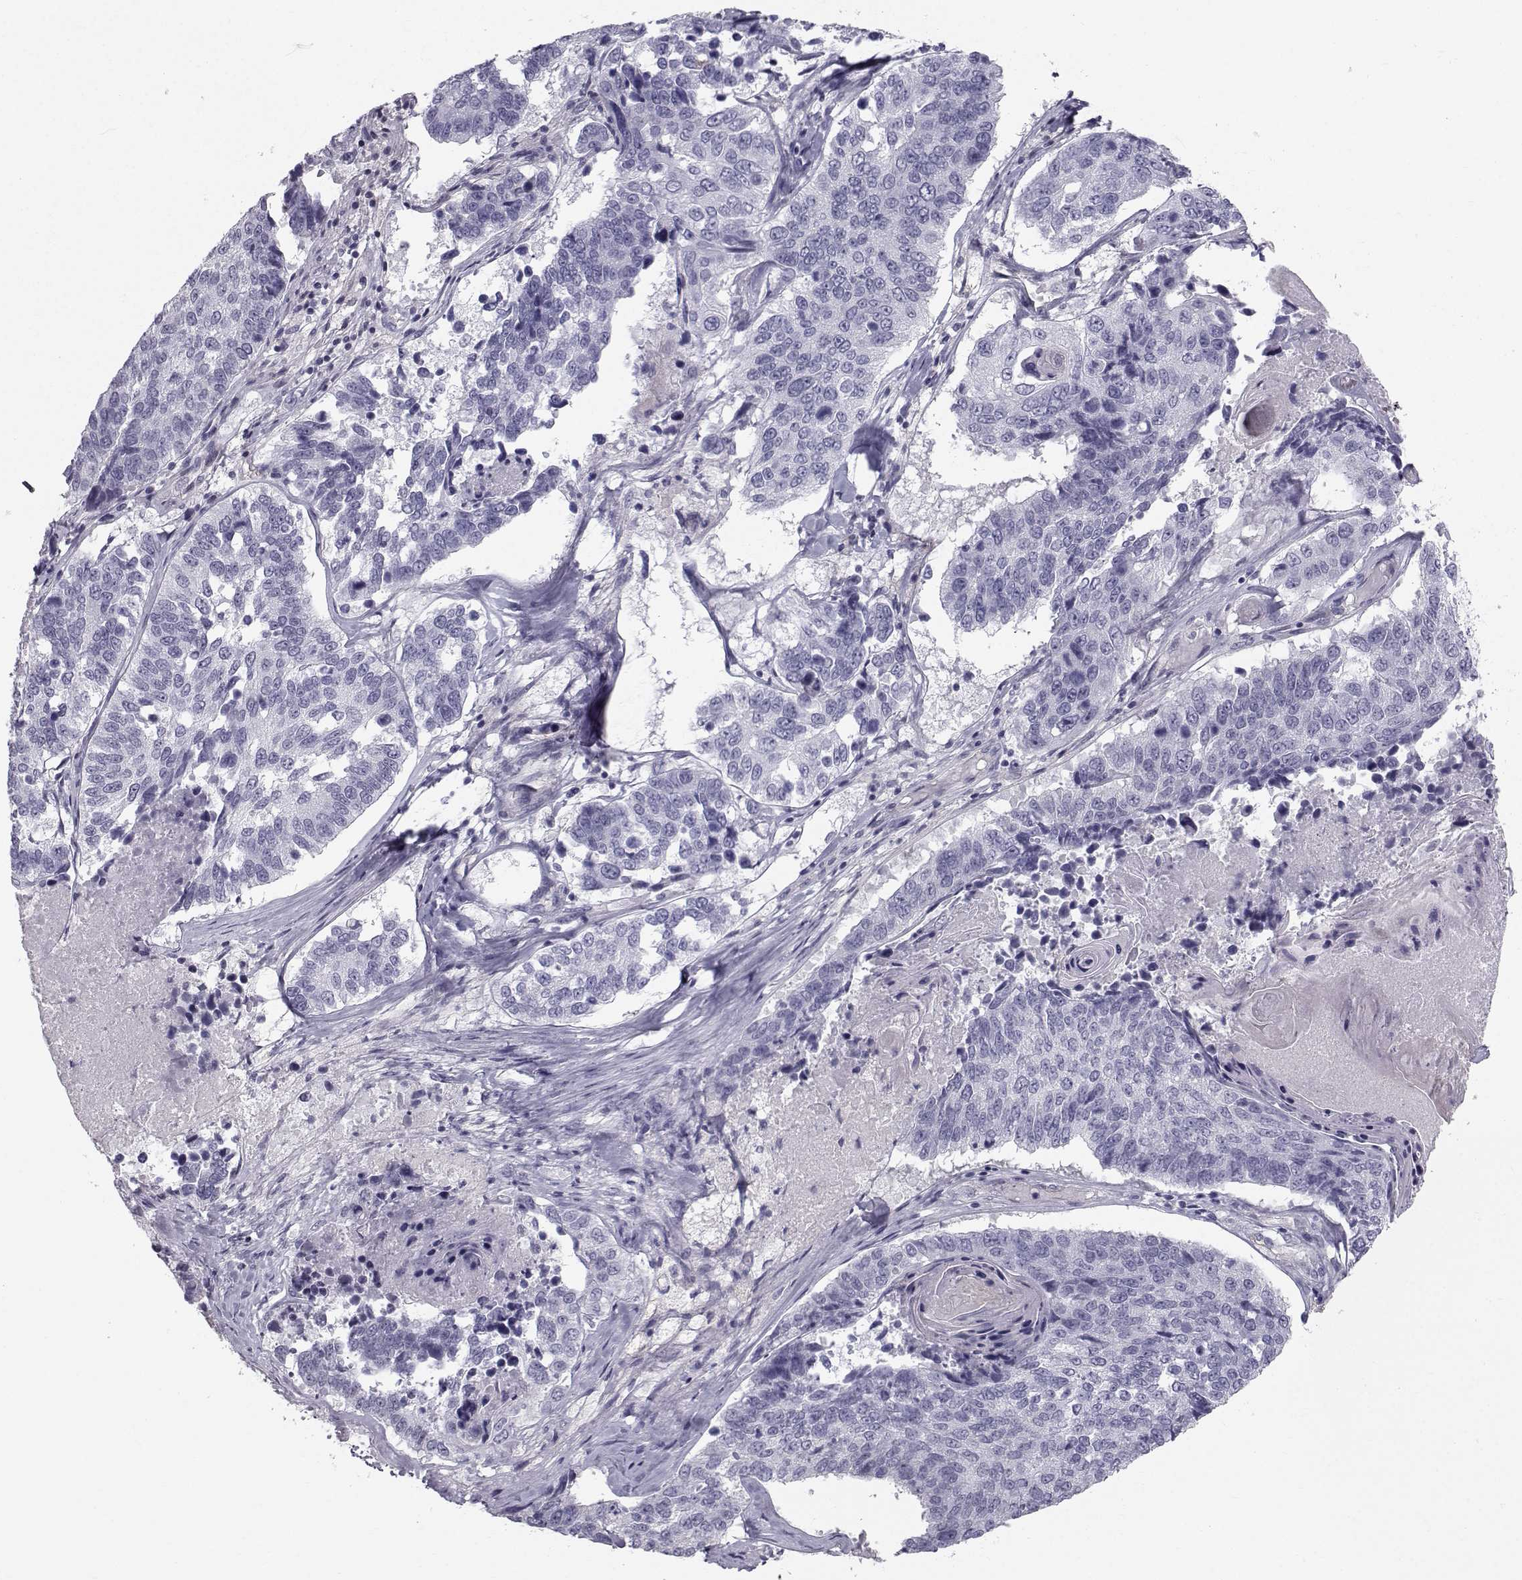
{"staining": {"intensity": "negative", "quantity": "none", "location": "none"}, "tissue": "lung cancer", "cell_type": "Tumor cells", "image_type": "cancer", "snomed": [{"axis": "morphology", "description": "Squamous cell carcinoma, NOS"}, {"axis": "topography", "description": "Lung"}], "caption": "Immunohistochemical staining of human squamous cell carcinoma (lung) displays no significant positivity in tumor cells. (Stains: DAB (3,3'-diaminobenzidine) IHC with hematoxylin counter stain, Microscopy: brightfield microscopy at high magnification).", "gene": "SPDYE4", "patient": {"sex": "male", "age": 73}}